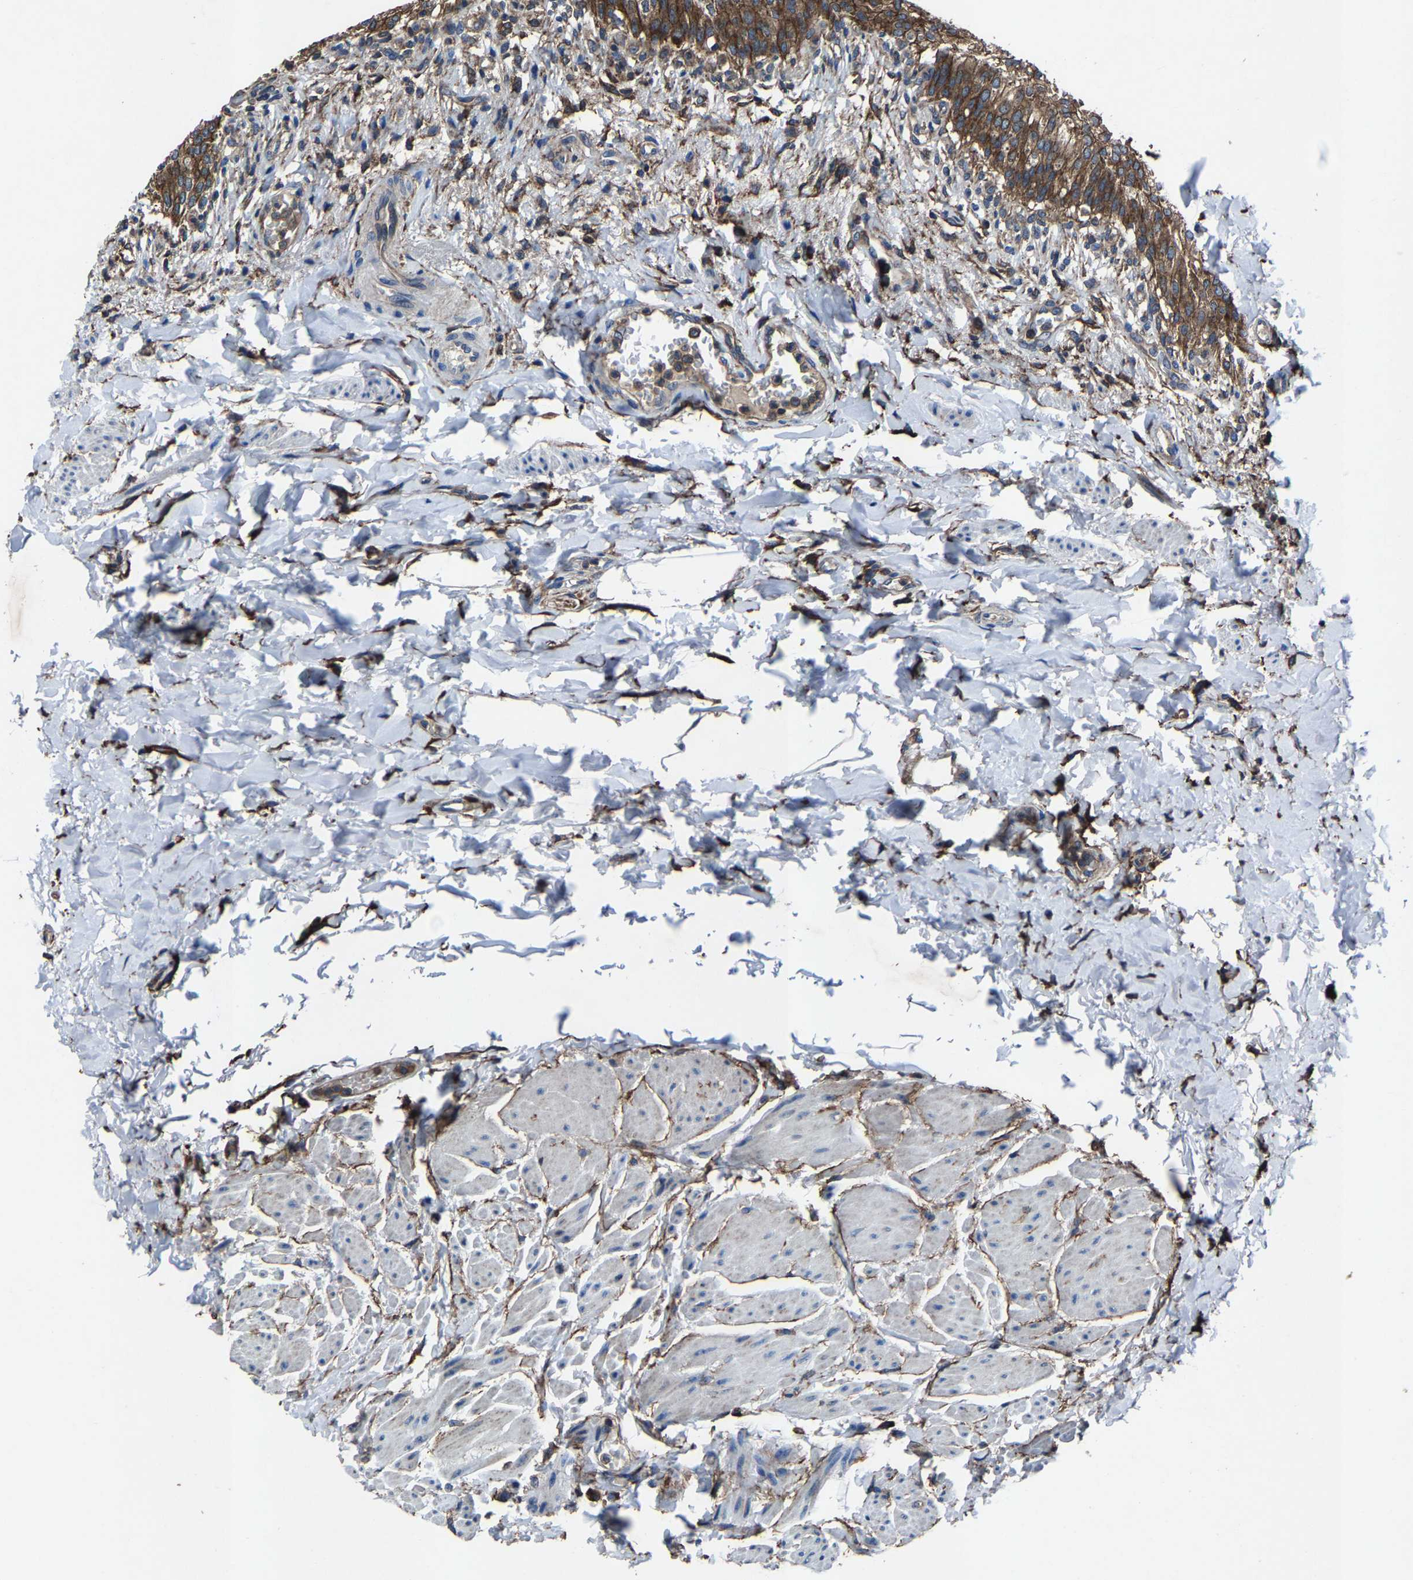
{"staining": {"intensity": "moderate", "quantity": ">75%", "location": "cytoplasmic/membranous"}, "tissue": "urinary bladder", "cell_type": "Urothelial cells", "image_type": "normal", "snomed": [{"axis": "morphology", "description": "Normal tissue, NOS"}, {"axis": "topography", "description": "Urinary bladder"}], "caption": "IHC photomicrograph of unremarkable urinary bladder: urinary bladder stained using immunohistochemistry exhibits medium levels of moderate protein expression localized specifically in the cytoplasmic/membranous of urothelial cells, appearing as a cytoplasmic/membranous brown color.", "gene": "KIAA1958", "patient": {"sex": "female", "age": 60}}